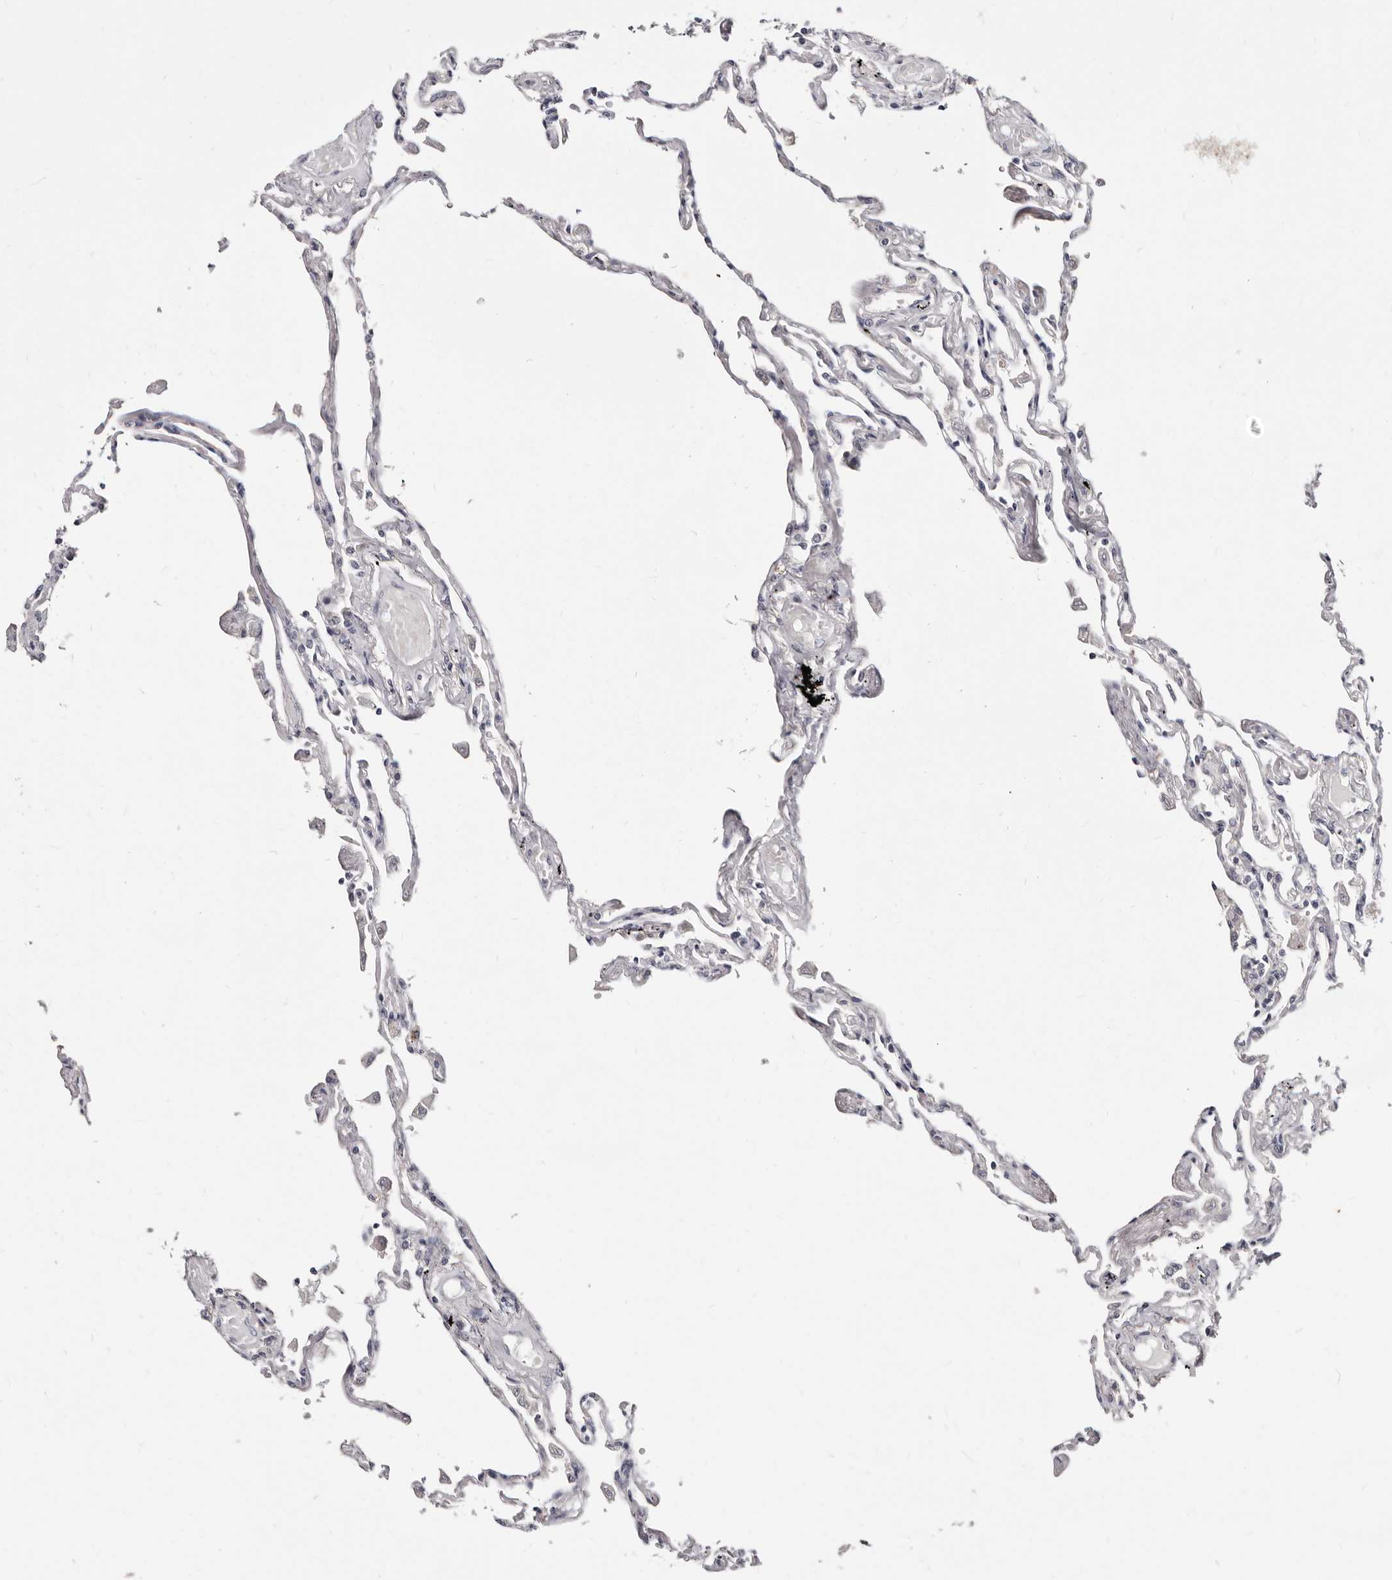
{"staining": {"intensity": "weak", "quantity": "25%-75%", "location": "cytoplasmic/membranous"}, "tissue": "lung", "cell_type": "Alveolar cells", "image_type": "normal", "snomed": [{"axis": "morphology", "description": "Normal tissue, NOS"}, {"axis": "topography", "description": "Lung"}], "caption": "The photomicrograph reveals staining of benign lung, revealing weak cytoplasmic/membranous protein staining (brown color) within alveolar cells.", "gene": "KLHL4", "patient": {"sex": "female", "age": 67}}